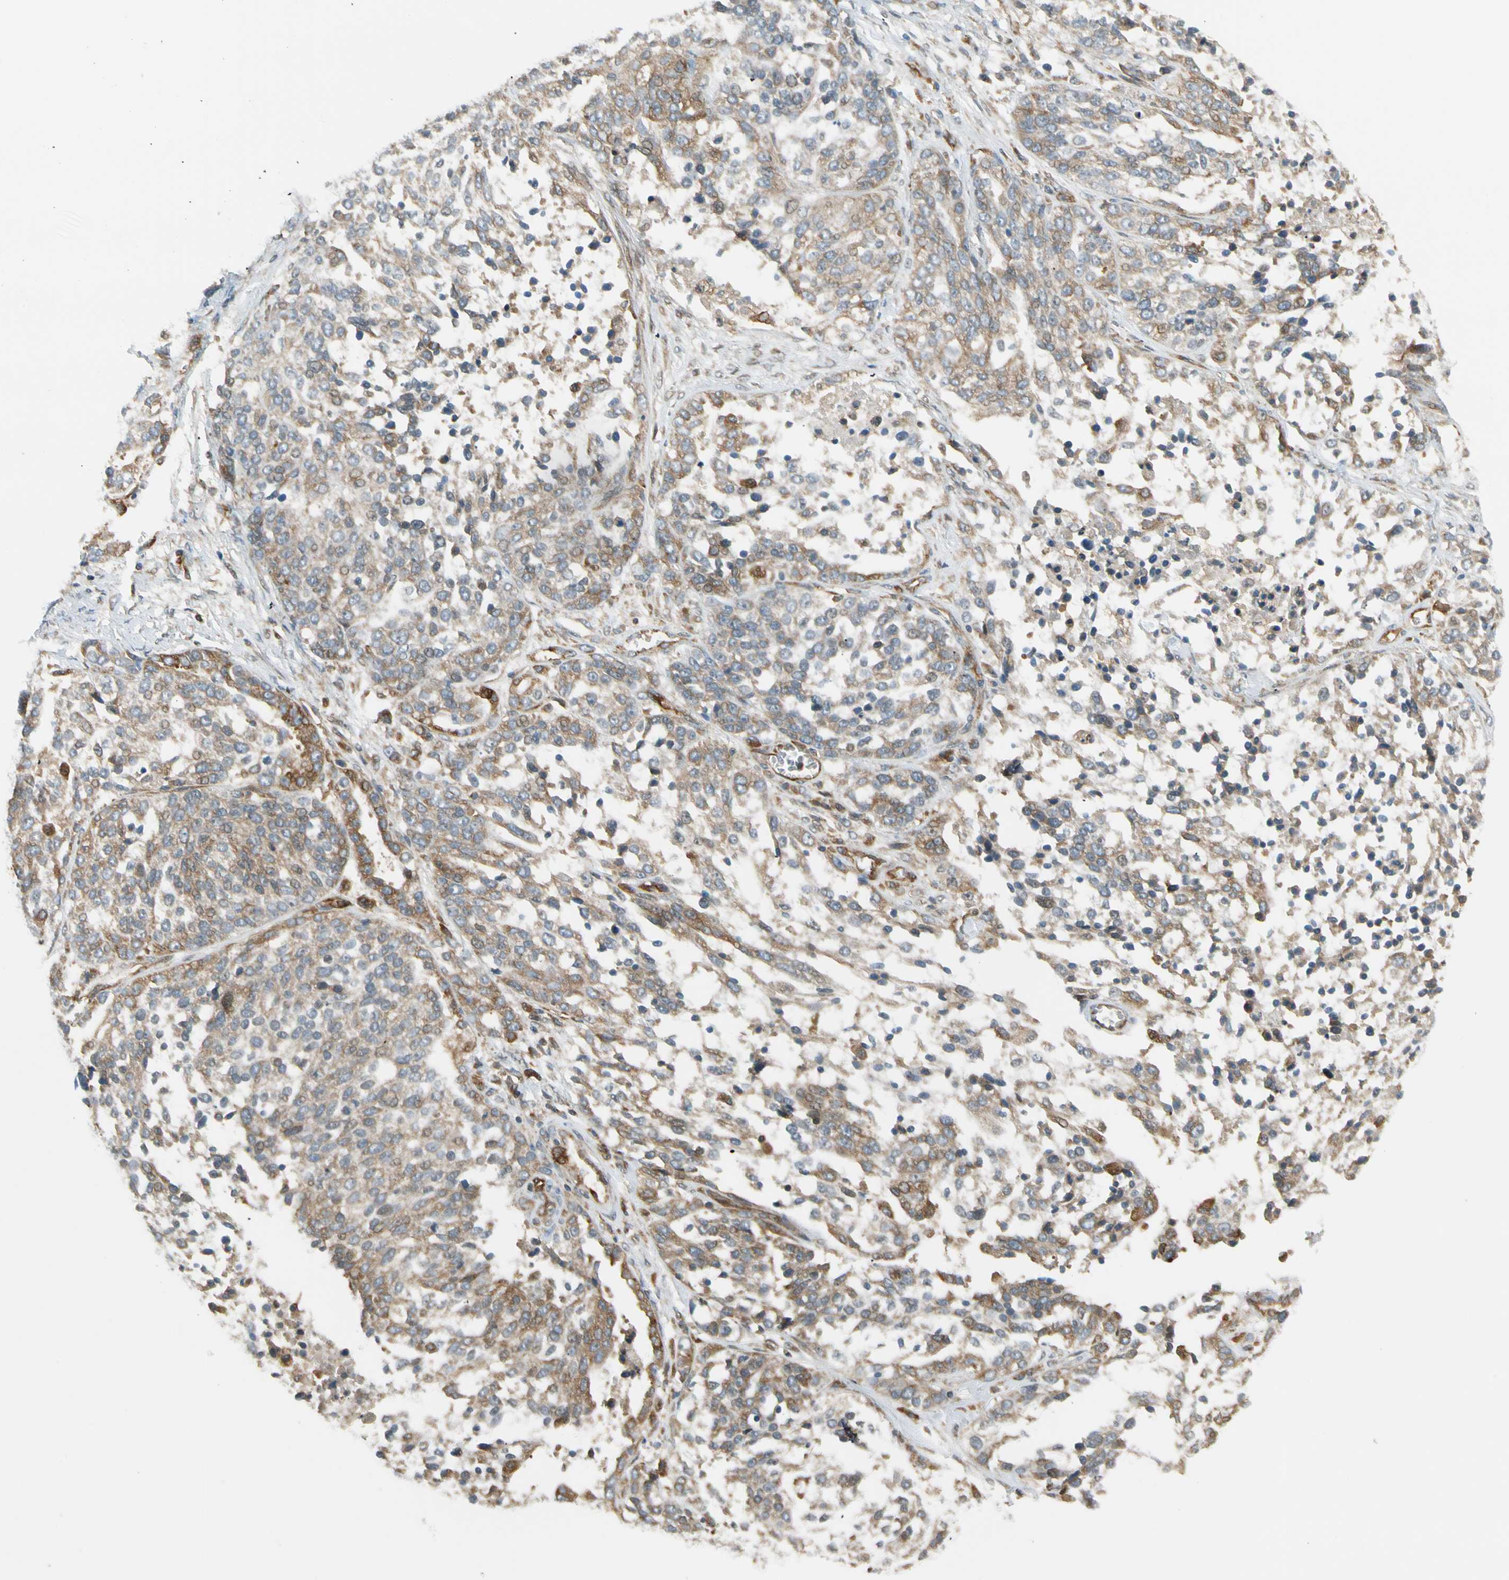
{"staining": {"intensity": "moderate", "quantity": "<25%", "location": "cytoplasmic/membranous"}, "tissue": "ovarian cancer", "cell_type": "Tumor cells", "image_type": "cancer", "snomed": [{"axis": "morphology", "description": "Cystadenocarcinoma, serous, NOS"}, {"axis": "topography", "description": "Ovary"}], "caption": "Ovarian serous cystadenocarcinoma stained with IHC shows moderate cytoplasmic/membranous staining in approximately <25% of tumor cells.", "gene": "TRIO", "patient": {"sex": "female", "age": 44}}